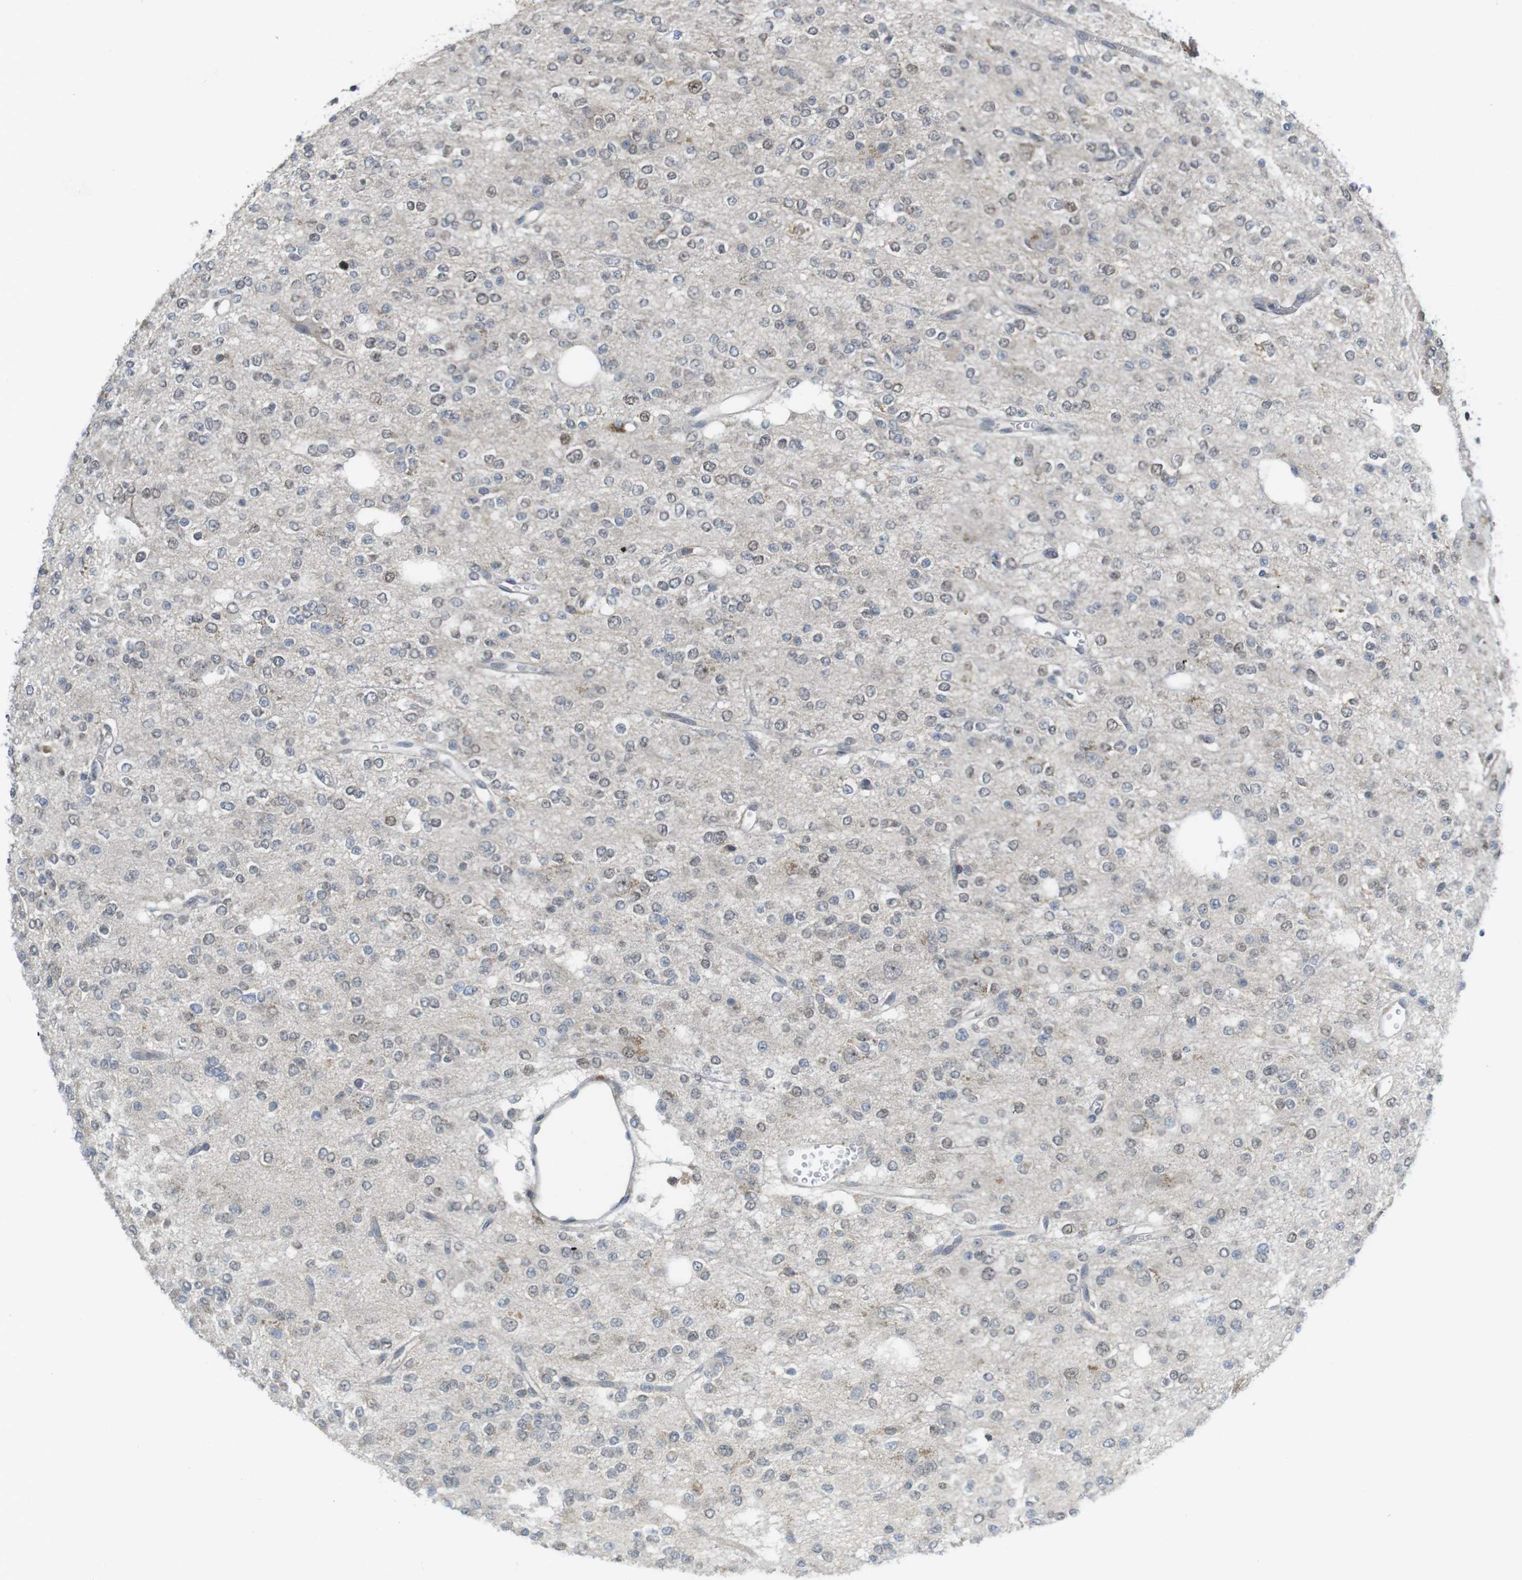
{"staining": {"intensity": "moderate", "quantity": "<25%", "location": "nuclear"}, "tissue": "glioma", "cell_type": "Tumor cells", "image_type": "cancer", "snomed": [{"axis": "morphology", "description": "Glioma, malignant, Low grade"}, {"axis": "topography", "description": "Brain"}], "caption": "Glioma stained with IHC demonstrates moderate nuclear expression in approximately <25% of tumor cells.", "gene": "RCC1", "patient": {"sex": "male", "age": 38}}